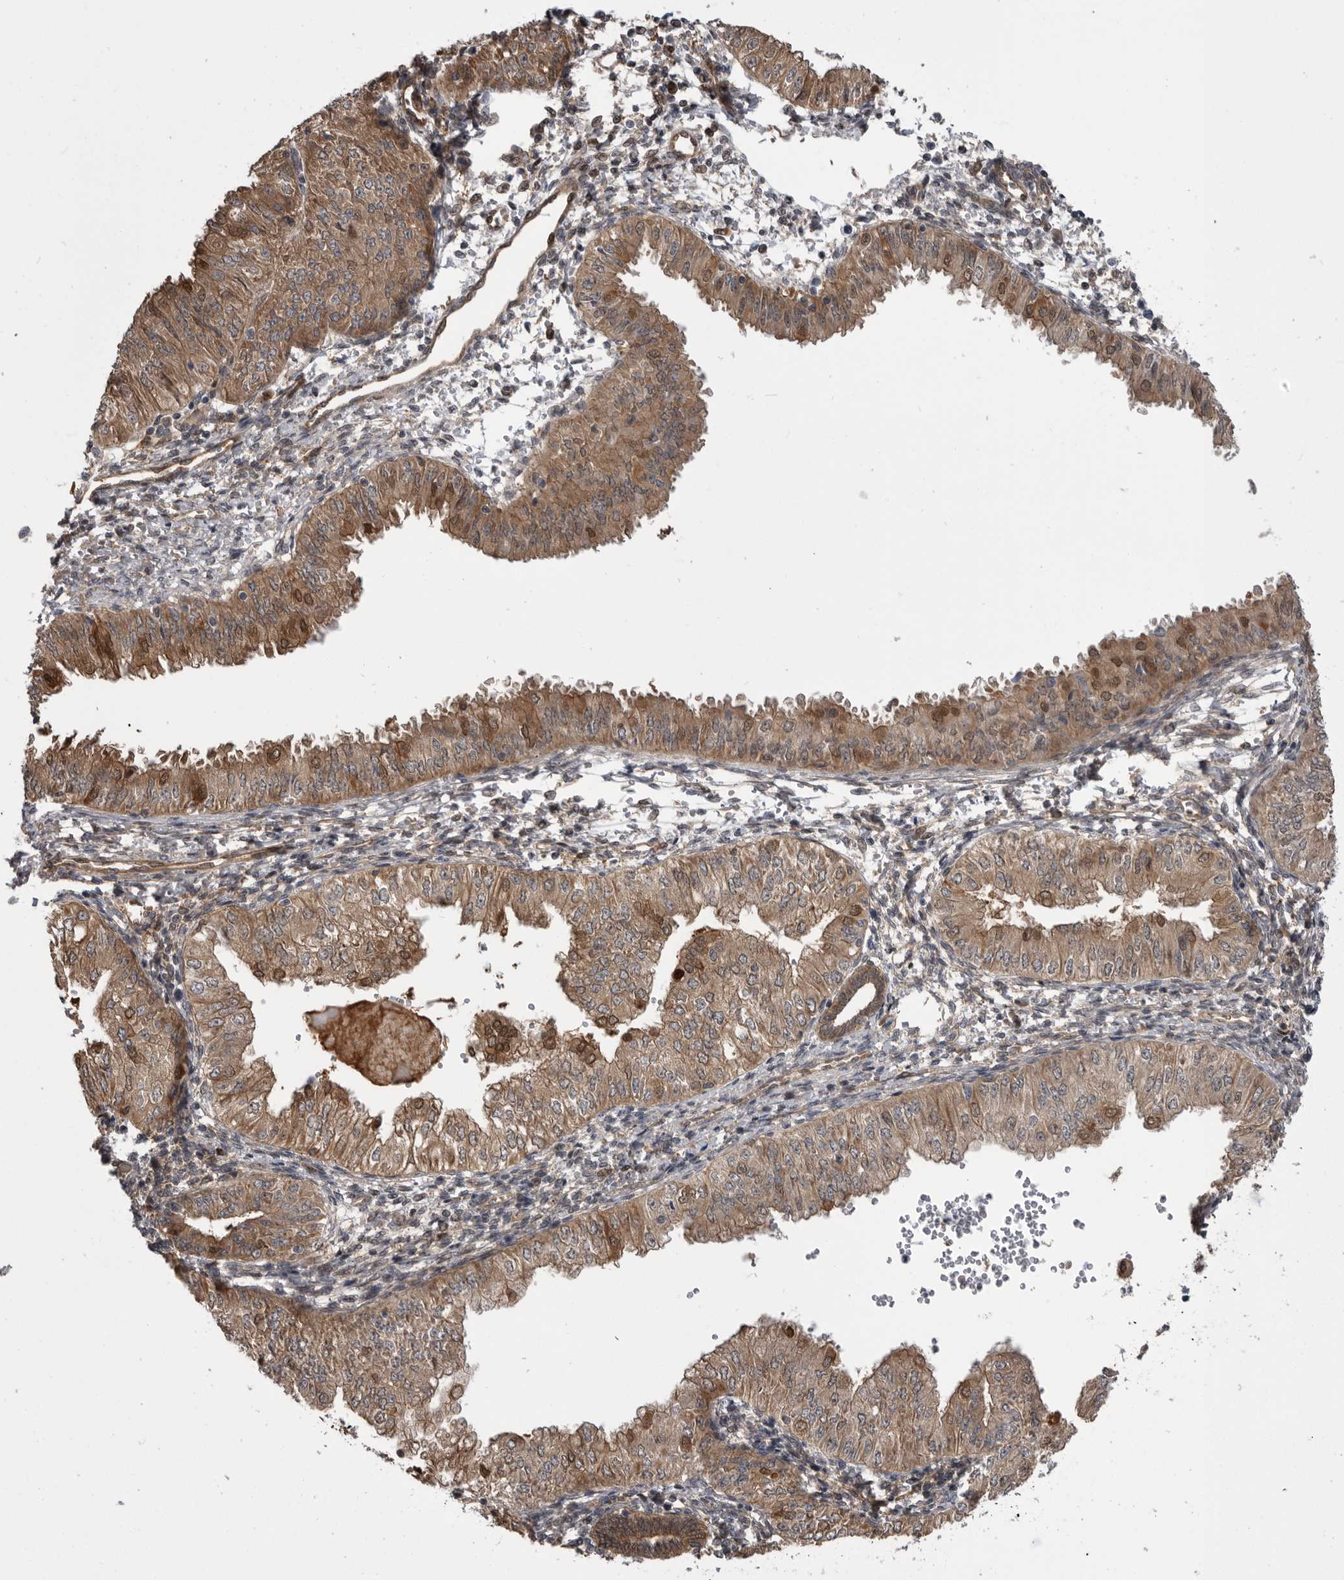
{"staining": {"intensity": "moderate", "quantity": ">75%", "location": "cytoplasmic/membranous,nuclear"}, "tissue": "endometrial cancer", "cell_type": "Tumor cells", "image_type": "cancer", "snomed": [{"axis": "morphology", "description": "Normal tissue, NOS"}, {"axis": "morphology", "description": "Adenocarcinoma, NOS"}, {"axis": "topography", "description": "Endometrium"}], "caption": "Brown immunohistochemical staining in human endometrial cancer (adenocarcinoma) exhibits moderate cytoplasmic/membranous and nuclear positivity in about >75% of tumor cells.", "gene": "RAB3GAP2", "patient": {"sex": "female", "age": 53}}